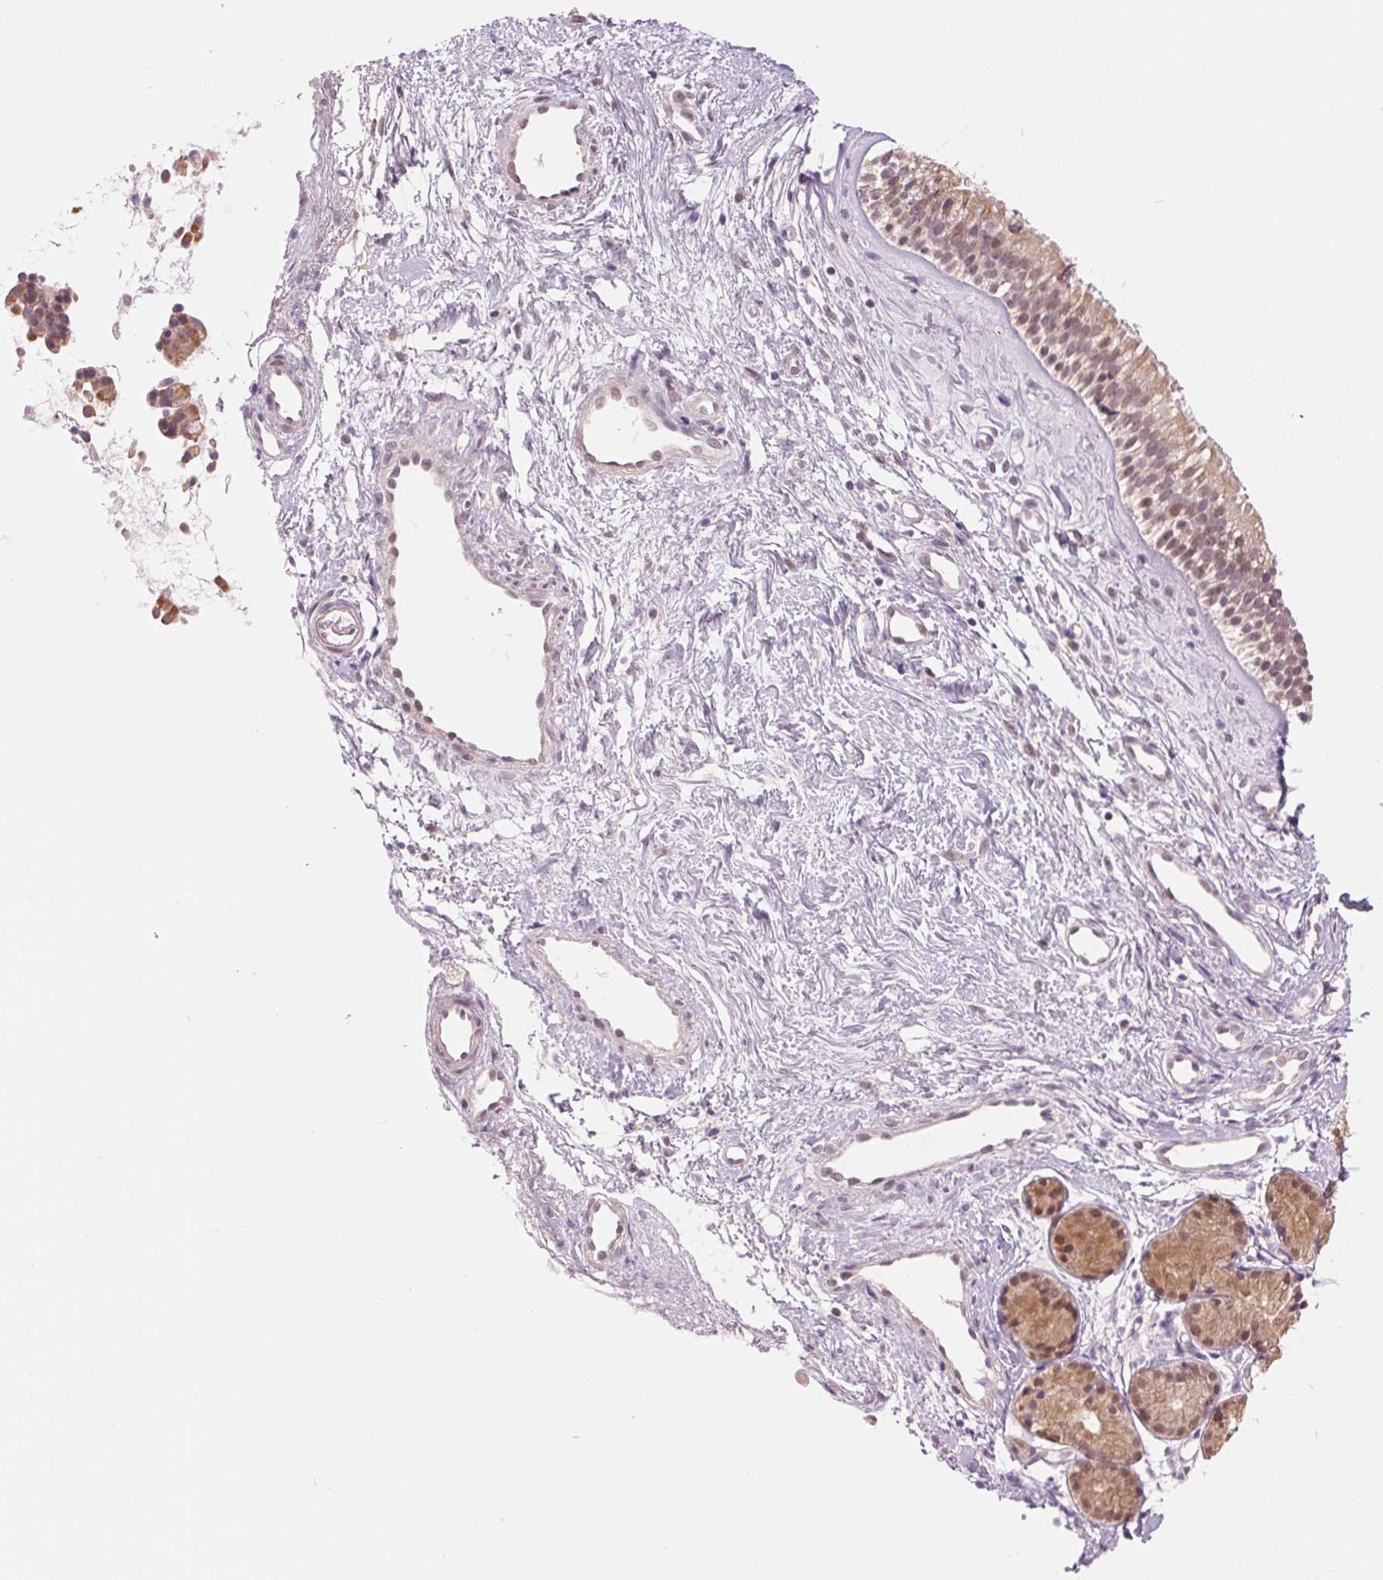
{"staining": {"intensity": "moderate", "quantity": ">75%", "location": "cytoplasmic/membranous,nuclear"}, "tissue": "nasopharynx", "cell_type": "Respiratory epithelial cells", "image_type": "normal", "snomed": [{"axis": "morphology", "description": "Normal tissue, NOS"}, {"axis": "topography", "description": "Nasopharynx"}], "caption": "A brown stain highlights moderate cytoplasmic/membranous,nuclear staining of a protein in respiratory epithelial cells of benign nasopharynx.", "gene": "TMEM273", "patient": {"sex": "male", "age": 58}}